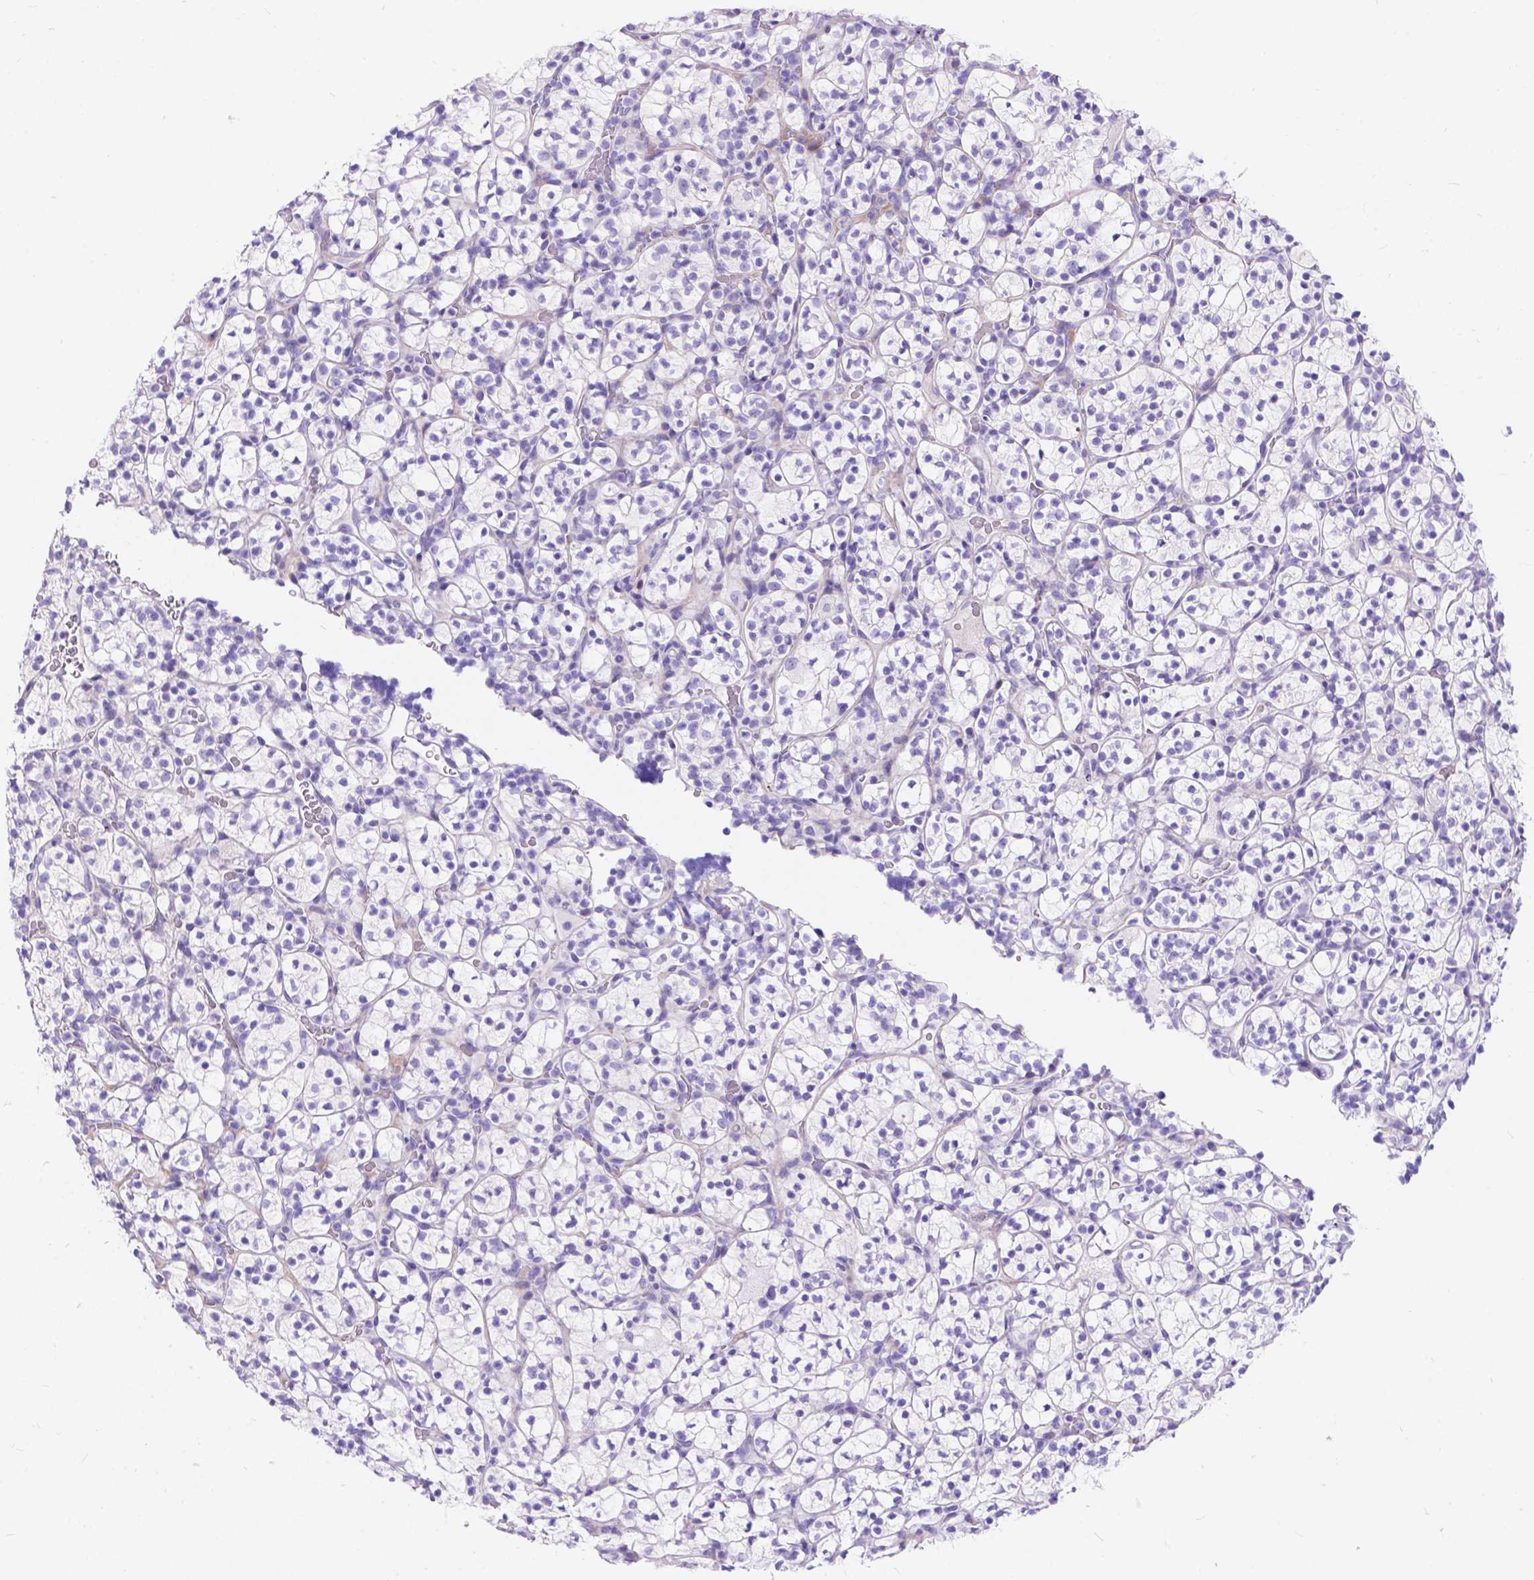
{"staining": {"intensity": "negative", "quantity": "none", "location": "none"}, "tissue": "renal cancer", "cell_type": "Tumor cells", "image_type": "cancer", "snomed": [{"axis": "morphology", "description": "Adenocarcinoma, NOS"}, {"axis": "topography", "description": "Kidney"}], "caption": "Immunohistochemical staining of human renal cancer displays no significant staining in tumor cells.", "gene": "KLHL10", "patient": {"sex": "female", "age": 89}}